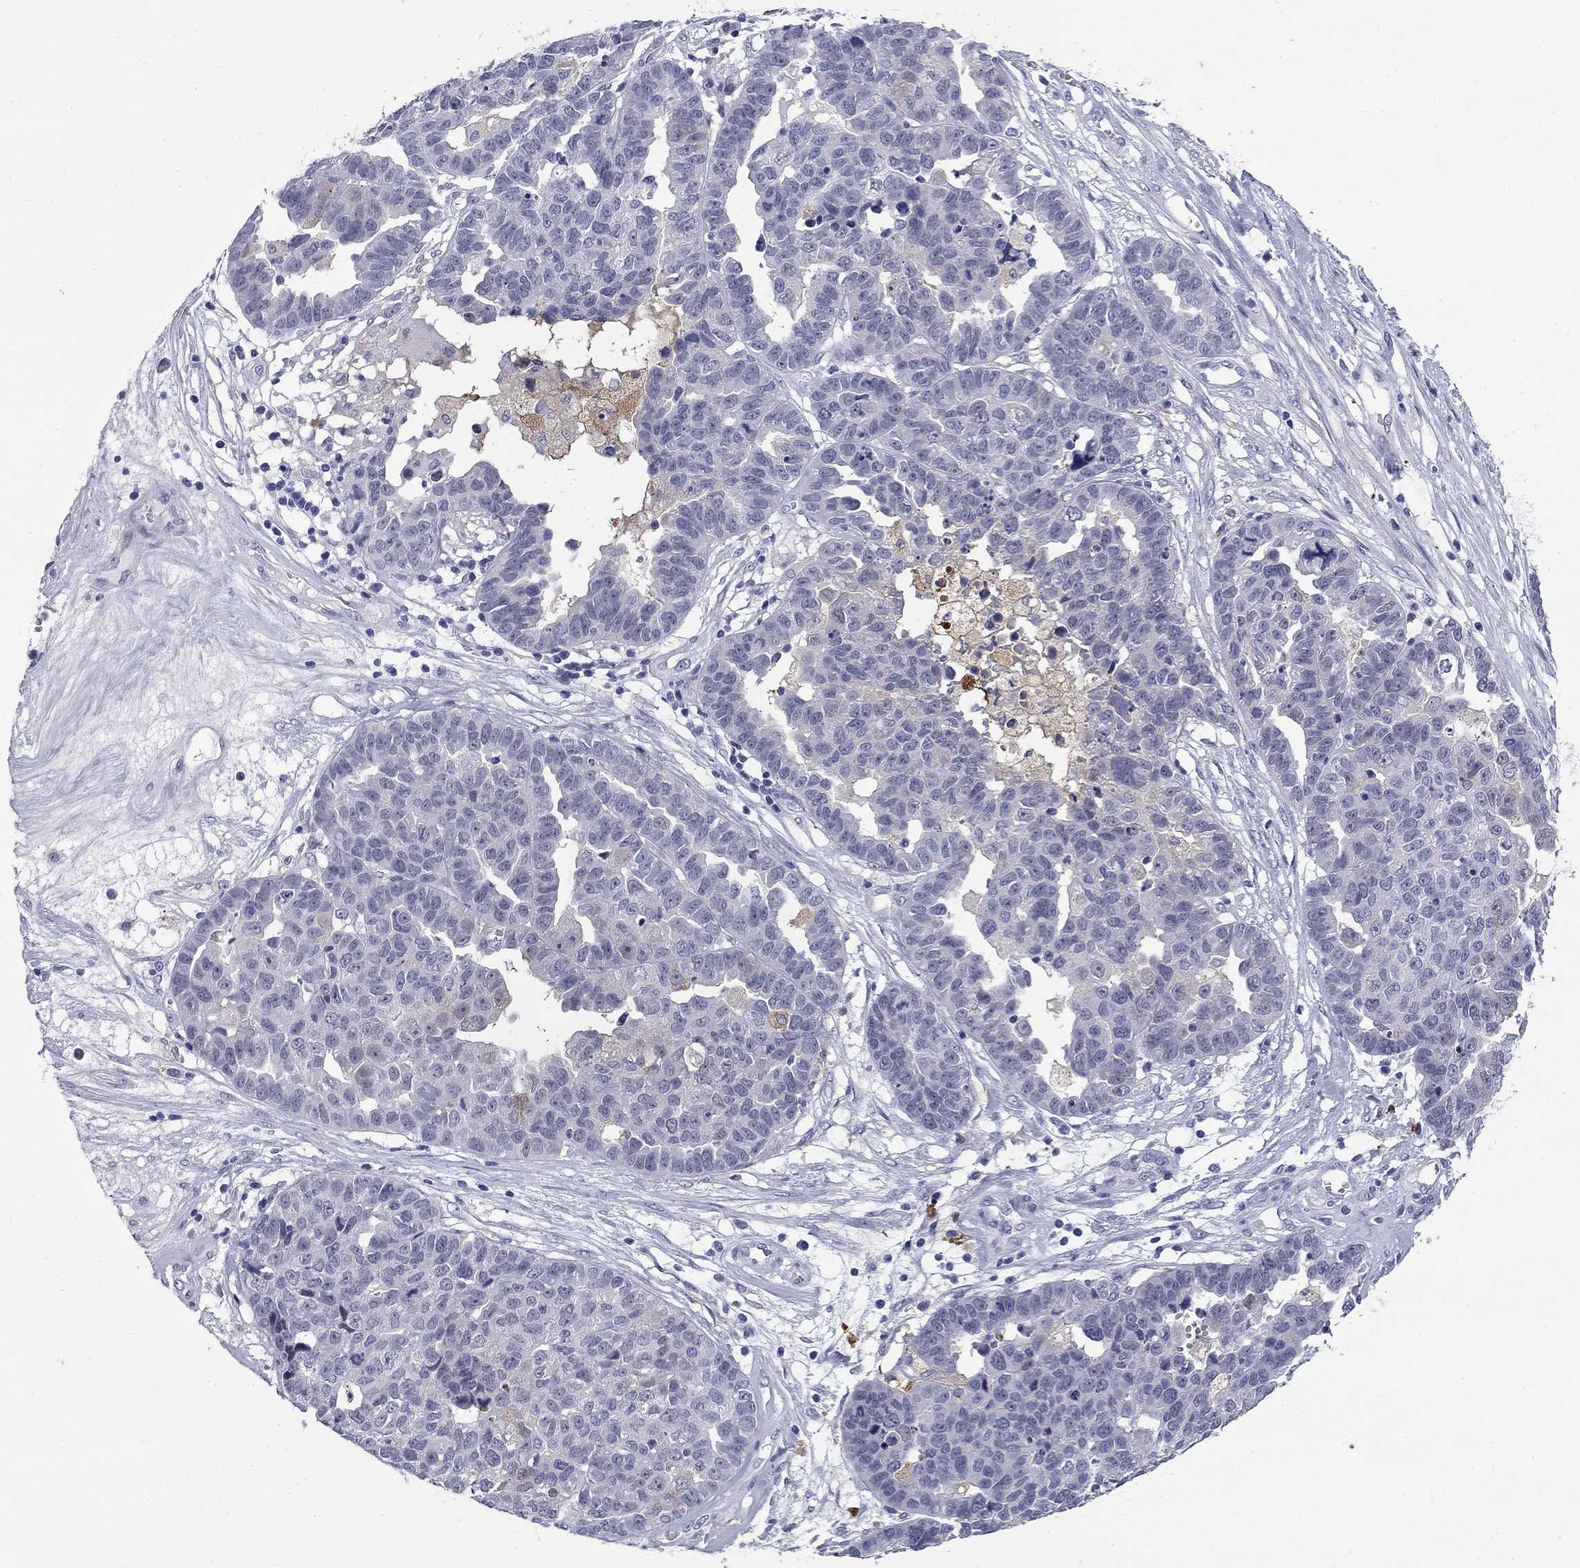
{"staining": {"intensity": "negative", "quantity": "none", "location": "none"}, "tissue": "ovarian cancer", "cell_type": "Tumor cells", "image_type": "cancer", "snomed": [{"axis": "morphology", "description": "Cystadenocarcinoma, serous, NOS"}, {"axis": "topography", "description": "Ovary"}], "caption": "Immunohistochemistry of human serous cystadenocarcinoma (ovarian) shows no positivity in tumor cells. (Immunohistochemistry (ihc), brightfield microscopy, high magnification).", "gene": "BCL2L14", "patient": {"sex": "female", "age": 87}}